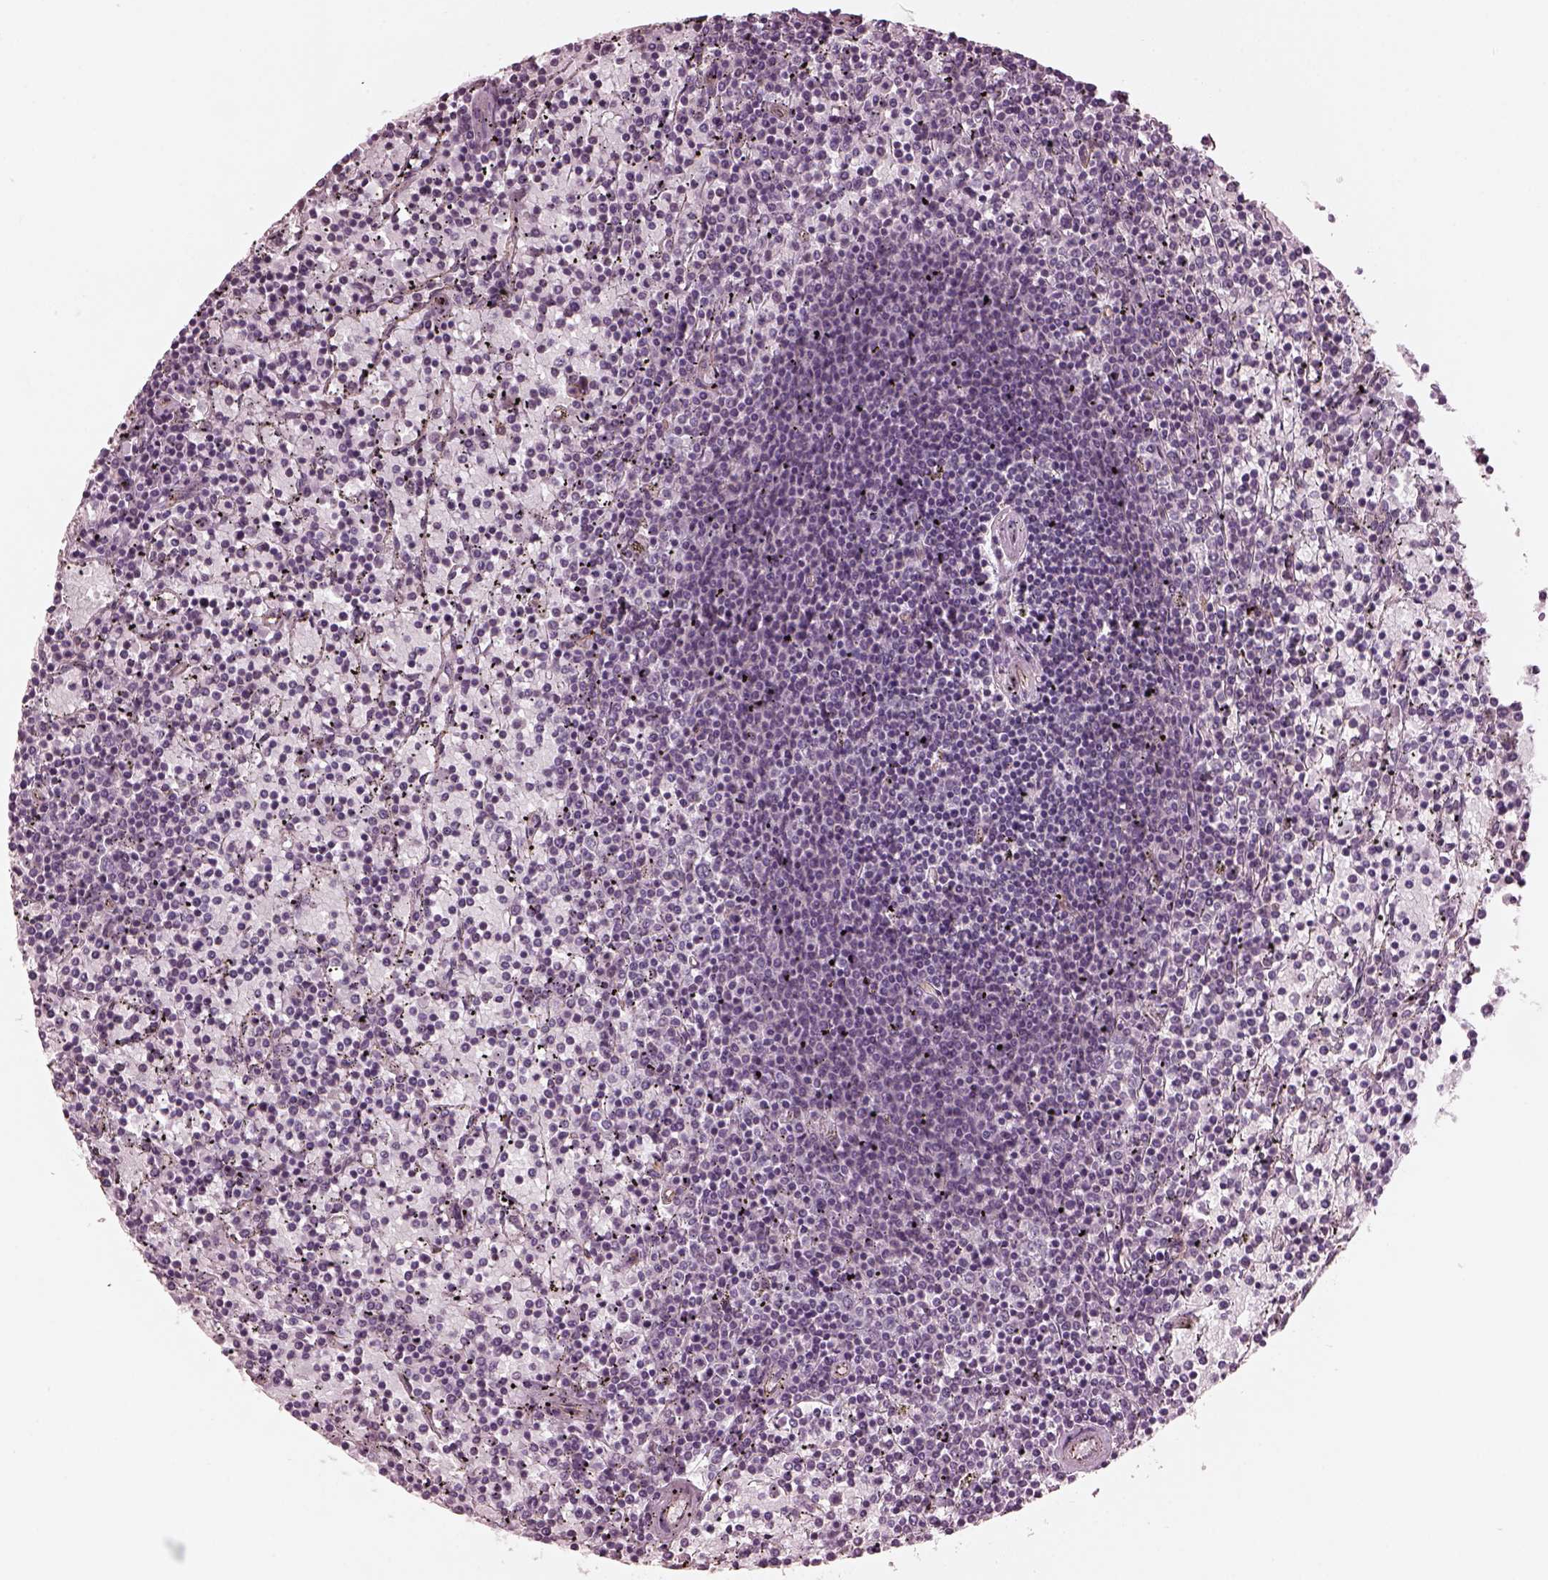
{"staining": {"intensity": "negative", "quantity": "none", "location": "none"}, "tissue": "lymphoma", "cell_type": "Tumor cells", "image_type": "cancer", "snomed": [{"axis": "morphology", "description": "Malignant lymphoma, non-Hodgkin's type, Low grade"}, {"axis": "topography", "description": "Spleen"}], "caption": "Tumor cells are negative for protein expression in human lymphoma.", "gene": "ODAD1", "patient": {"sex": "female", "age": 77}}